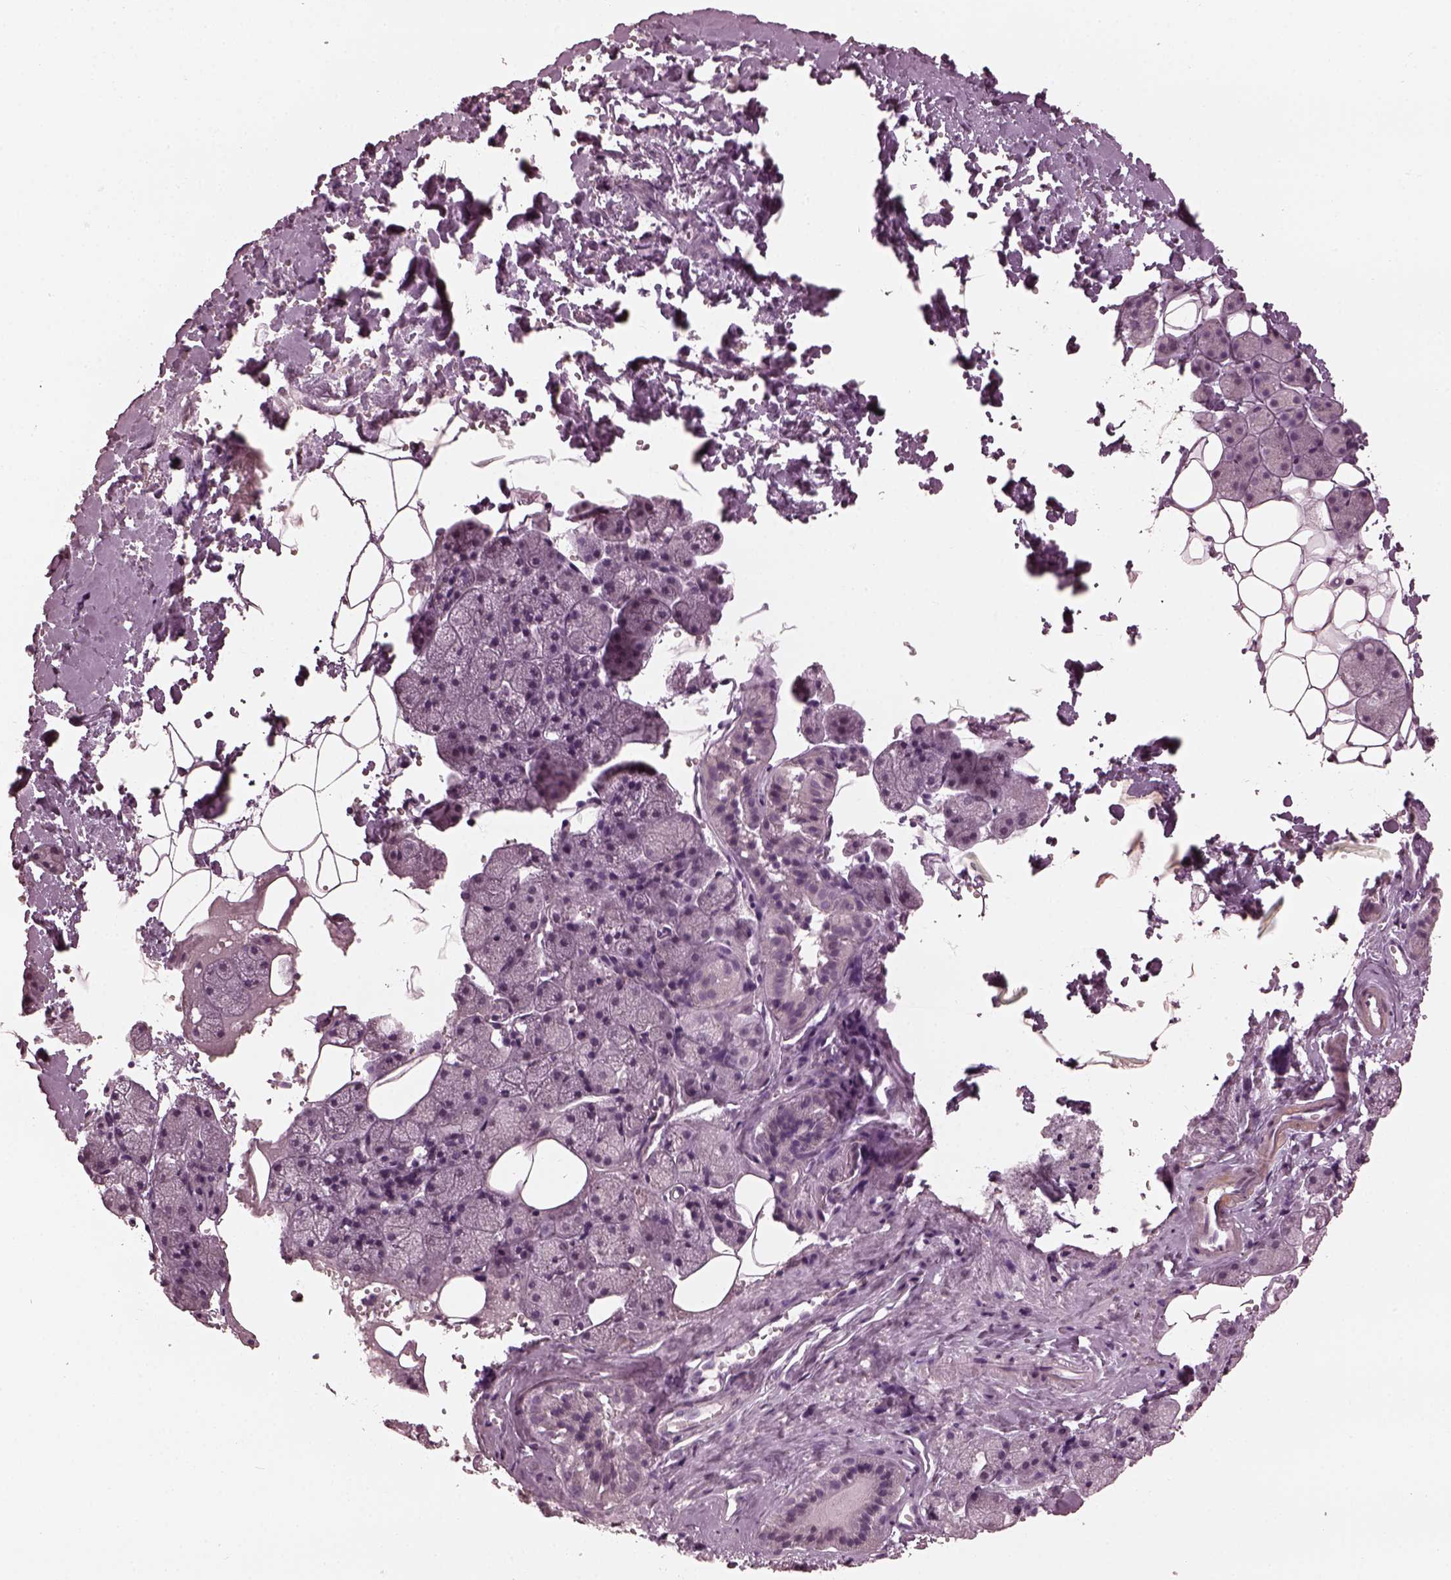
{"staining": {"intensity": "negative", "quantity": "none", "location": "none"}, "tissue": "salivary gland", "cell_type": "Glandular cells", "image_type": "normal", "snomed": [{"axis": "morphology", "description": "Normal tissue, NOS"}, {"axis": "topography", "description": "Salivary gland"}], "caption": "Photomicrograph shows no significant protein expression in glandular cells of benign salivary gland. (Brightfield microscopy of DAB IHC at high magnification).", "gene": "CCDC170", "patient": {"sex": "male", "age": 38}}